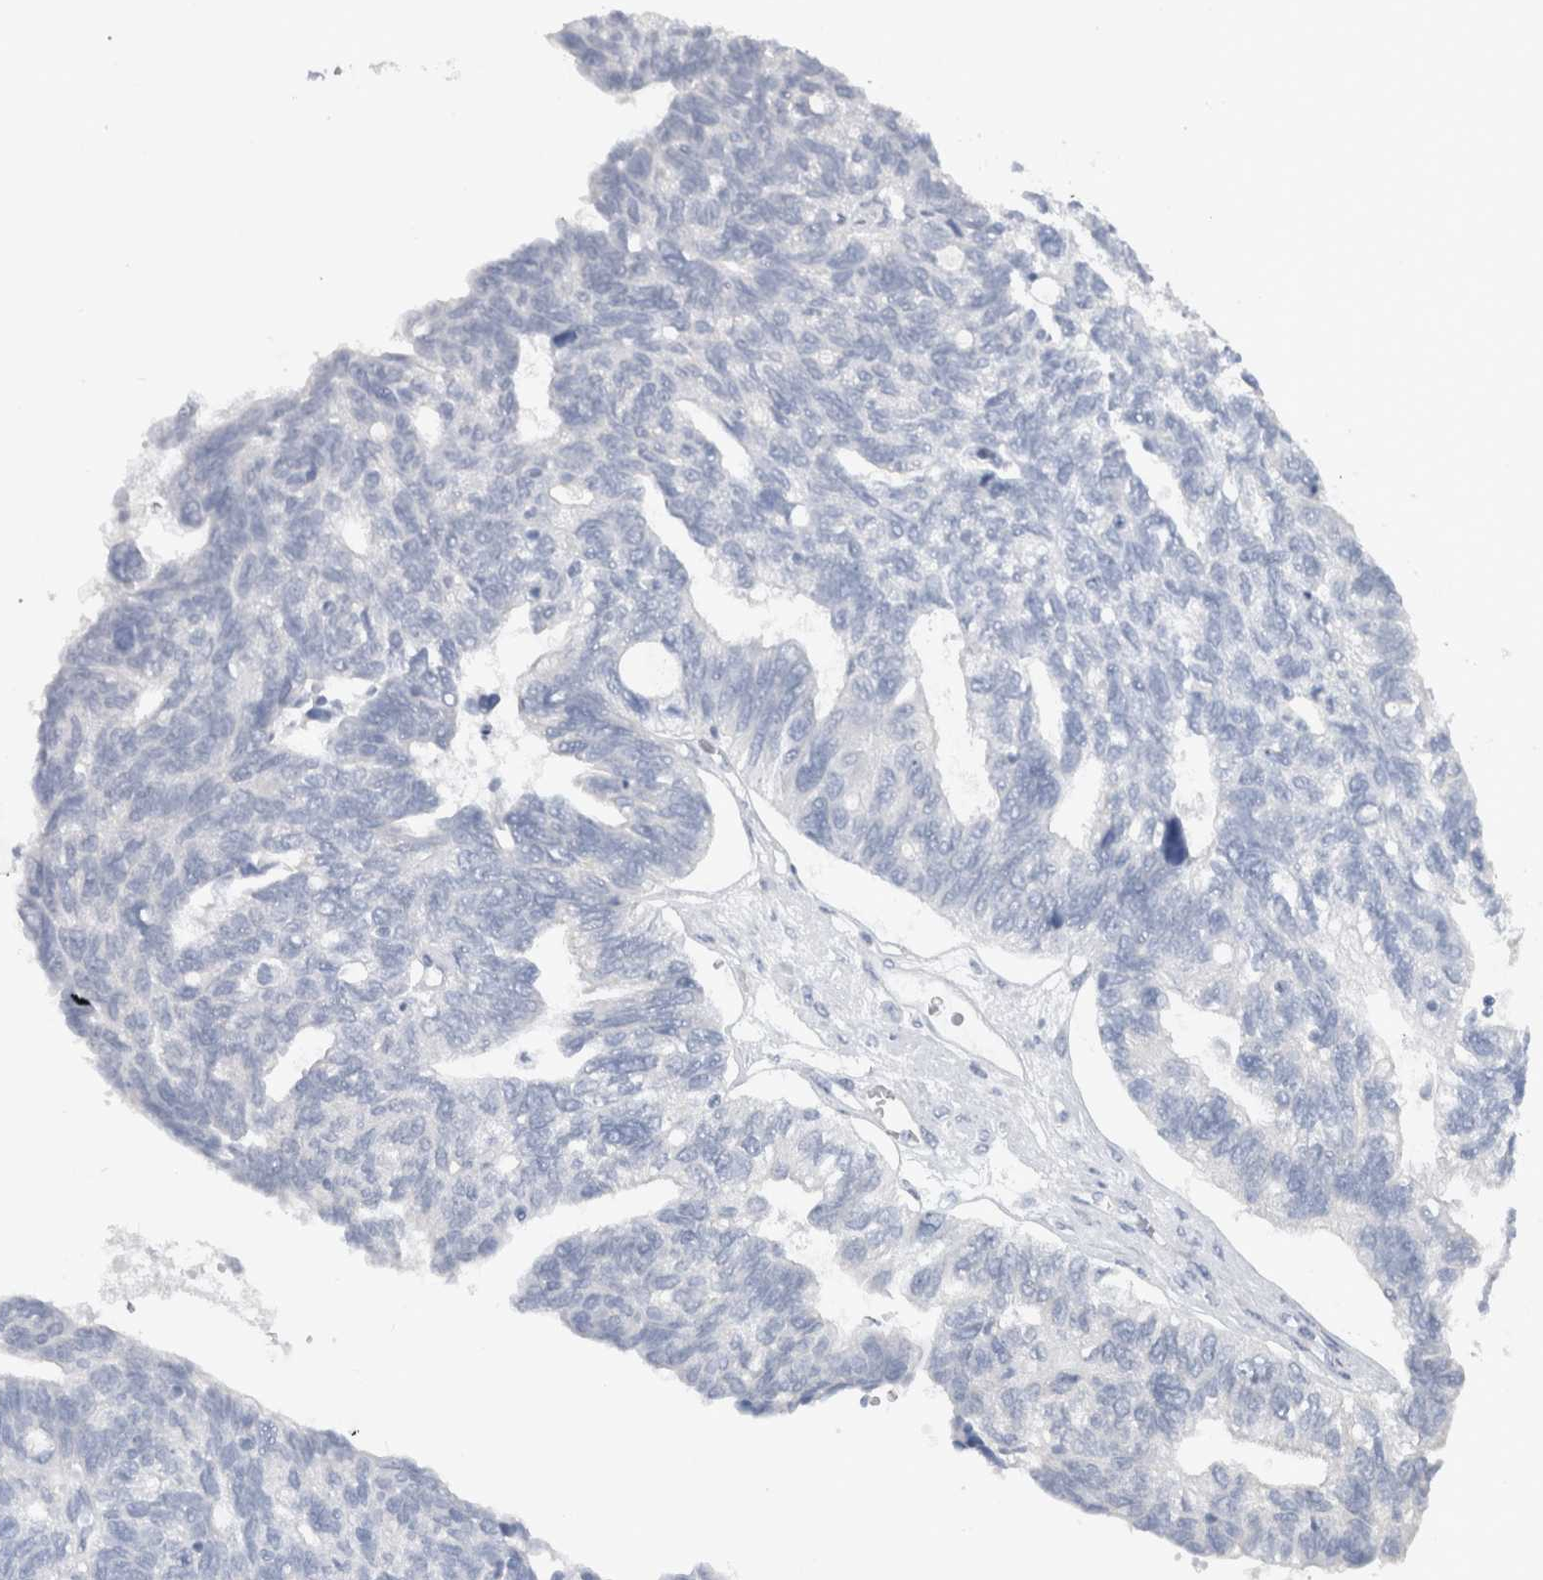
{"staining": {"intensity": "negative", "quantity": "none", "location": "none"}, "tissue": "ovarian cancer", "cell_type": "Tumor cells", "image_type": "cancer", "snomed": [{"axis": "morphology", "description": "Cystadenocarcinoma, serous, NOS"}, {"axis": "topography", "description": "Ovary"}], "caption": "There is no significant expression in tumor cells of ovarian cancer.", "gene": "CDH17", "patient": {"sex": "female", "age": 79}}